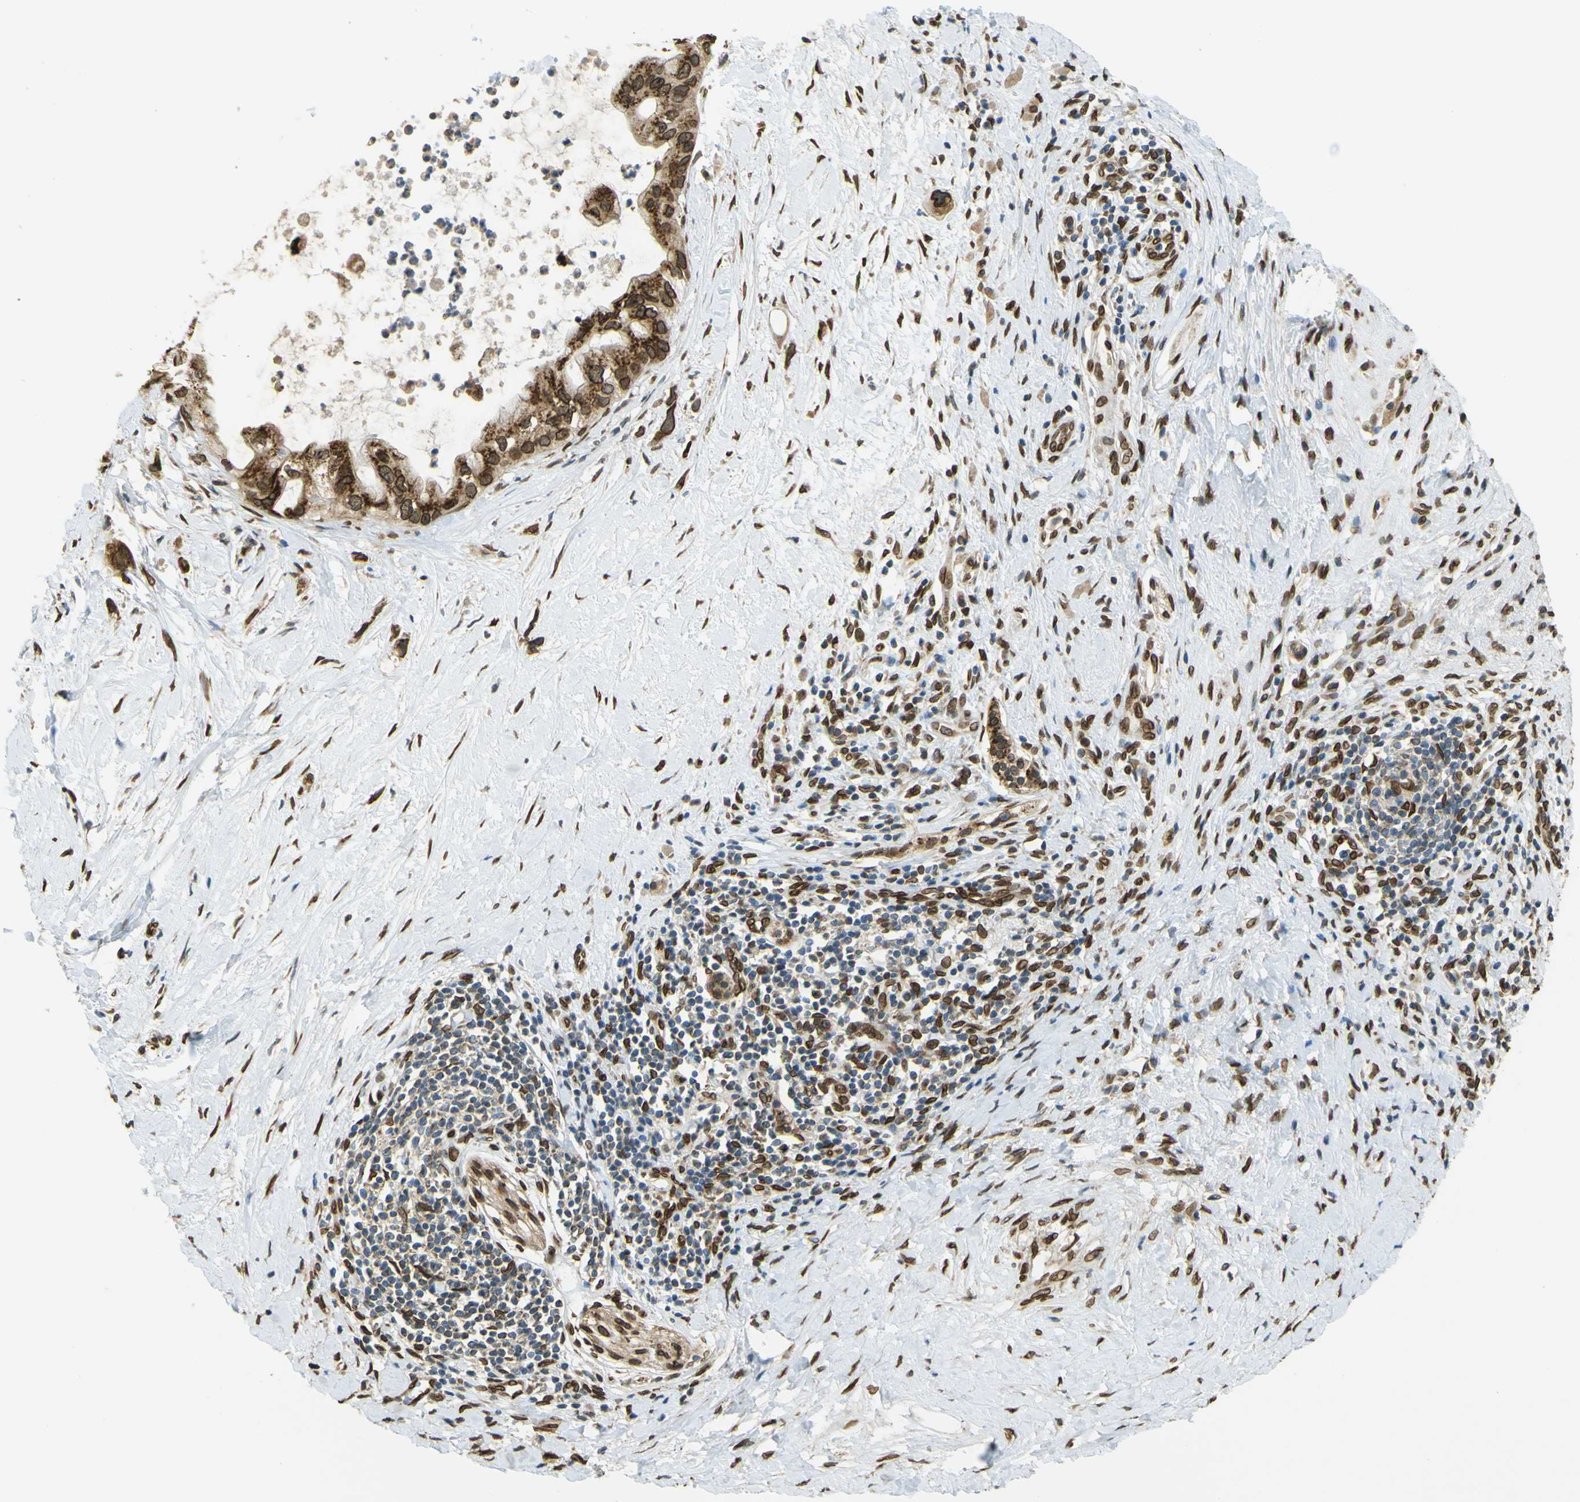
{"staining": {"intensity": "strong", "quantity": ">75%", "location": "cytoplasmic/membranous,nuclear"}, "tissue": "pancreatic cancer", "cell_type": "Tumor cells", "image_type": "cancer", "snomed": [{"axis": "morphology", "description": "Adenocarcinoma, NOS"}, {"axis": "topography", "description": "Pancreas"}], "caption": "Protein staining of adenocarcinoma (pancreatic) tissue exhibits strong cytoplasmic/membranous and nuclear staining in about >75% of tumor cells. (IHC, brightfield microscopy, high magnification).", "gene": "GALNT1", "patient": {"sex": "male", "age": 55}}